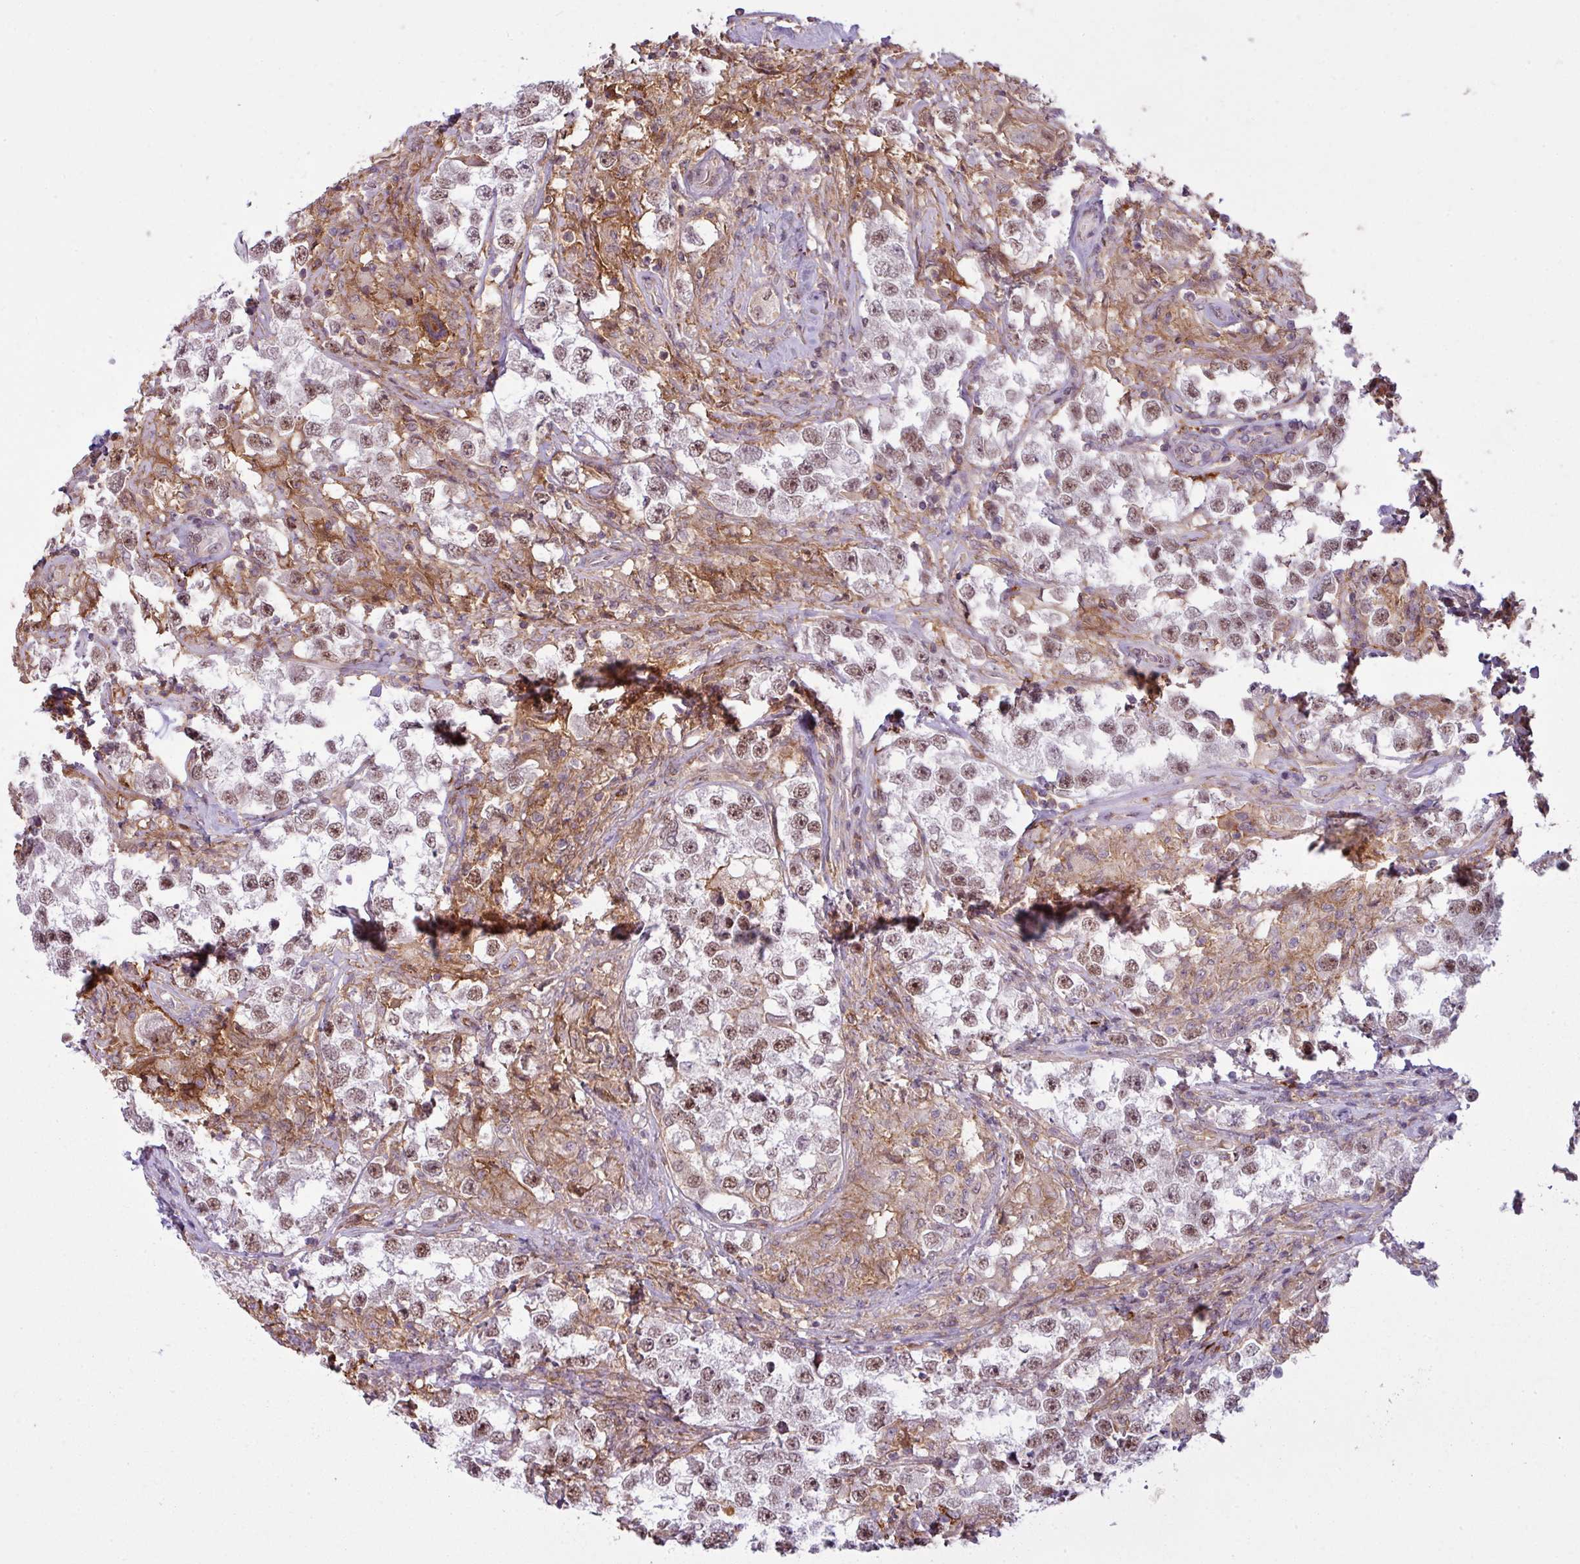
{"staining": {"intensity": "weak", "quantity": ">75%", "location": "nuclear"}, "tissue": "testis cancer", "cell_type": "Tumor cells", "image_type": "cancer", "snomed": [{"axis": "morphology", "description": "Seminoma, NOS"}, {"axis": "topography", "description": "Testis"}], "caption": "There is low levels of weak nuclear staining in tumor cells of testis cancer, as demonstrated by immunohistochemical staining (brown color).", "gene": "ZC2HC1C", "patient": {"sex": "male", "age": 46}}